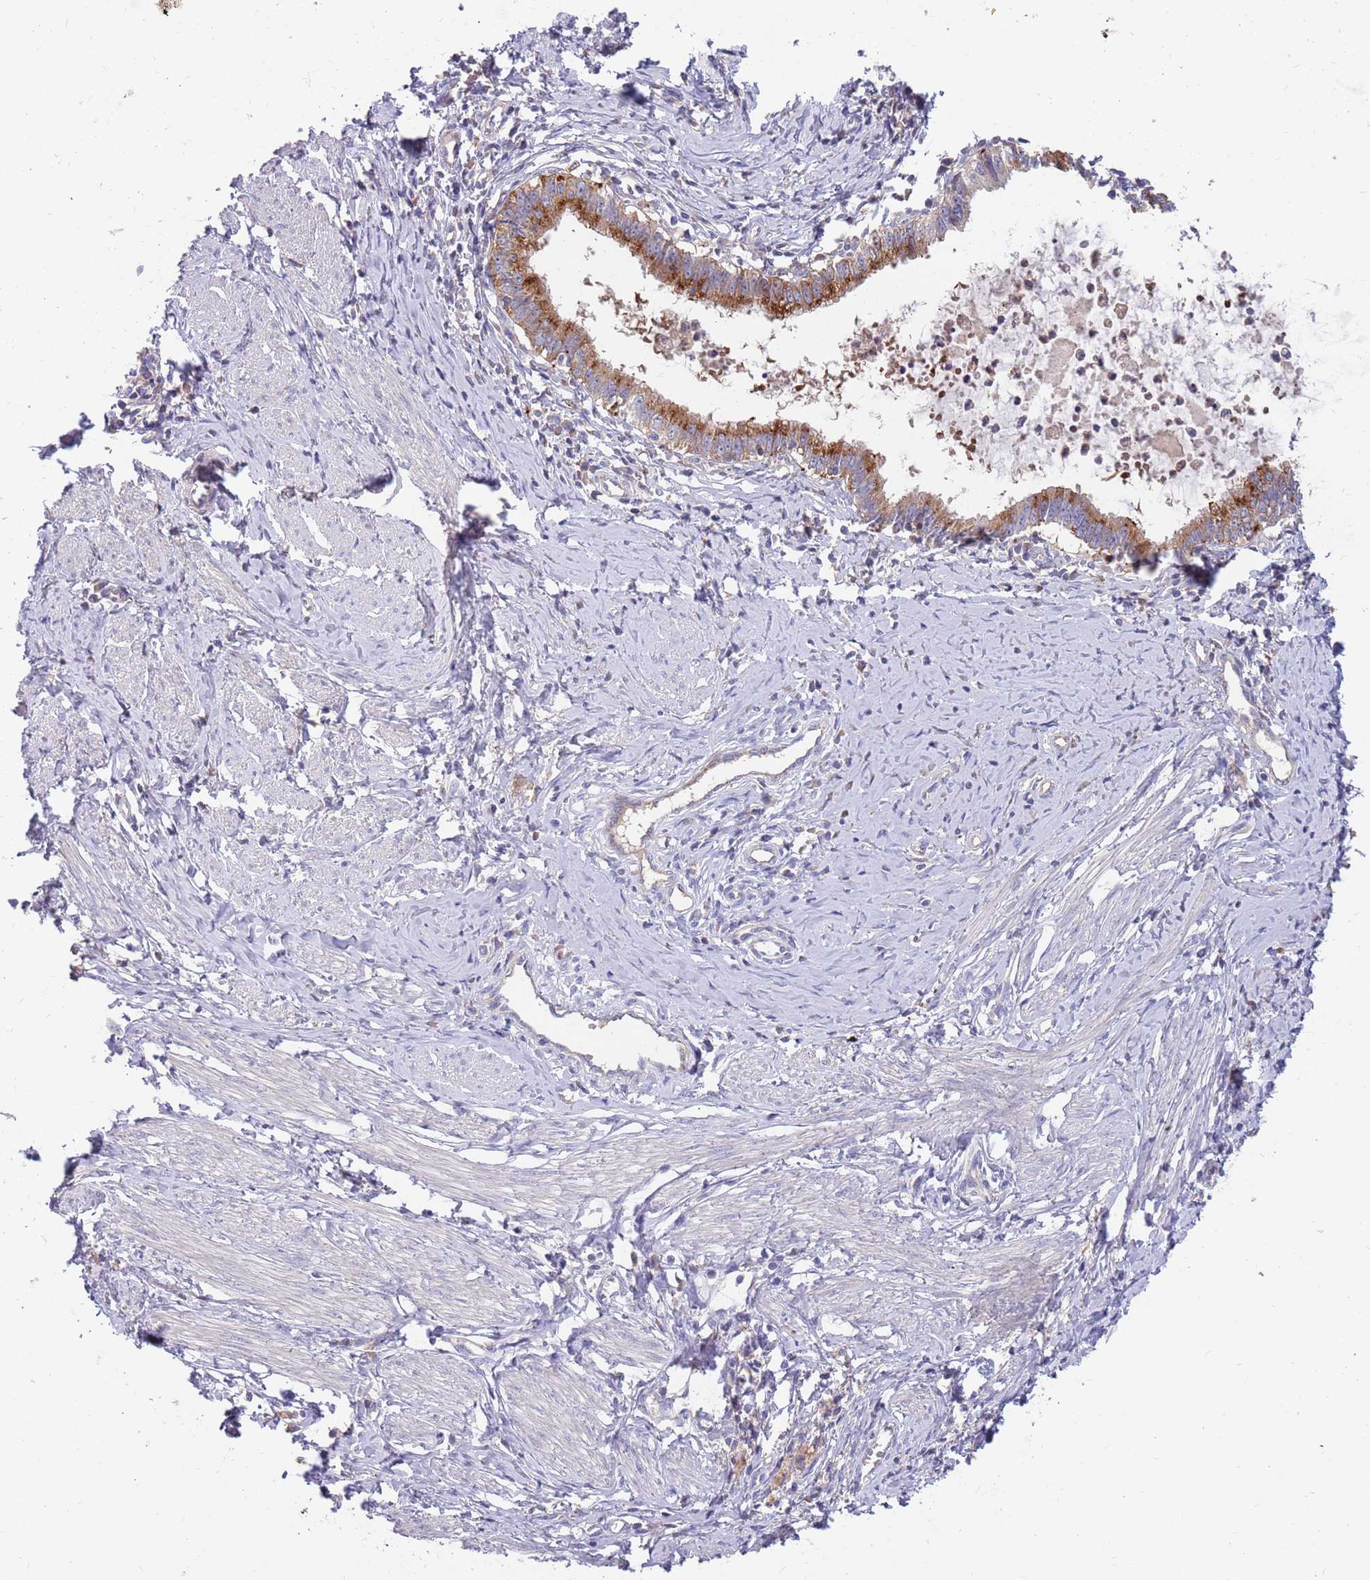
{"staining": {"intensity": "moderate", "quantity": ">75%", "location": "cytoplasmic/membranous"}, "tissue": "cervical cancer", "cell_type": "Tumor cells", "image_type": "cancer", "snomed": [{"axis": "morphology", "description": "Adenocarcinoma, NOS"}, {"axis": "topography", "description": "Cervix"}], "caption": "This image displays immunohistochemistry staining of cervical cancer (adenocarcinoma), with medium moderate cytoplasmic/membranous staining in about >75% of tumor cells.", "gene": "BORCS5", "patient": {"sex": "female", "age": 36}}